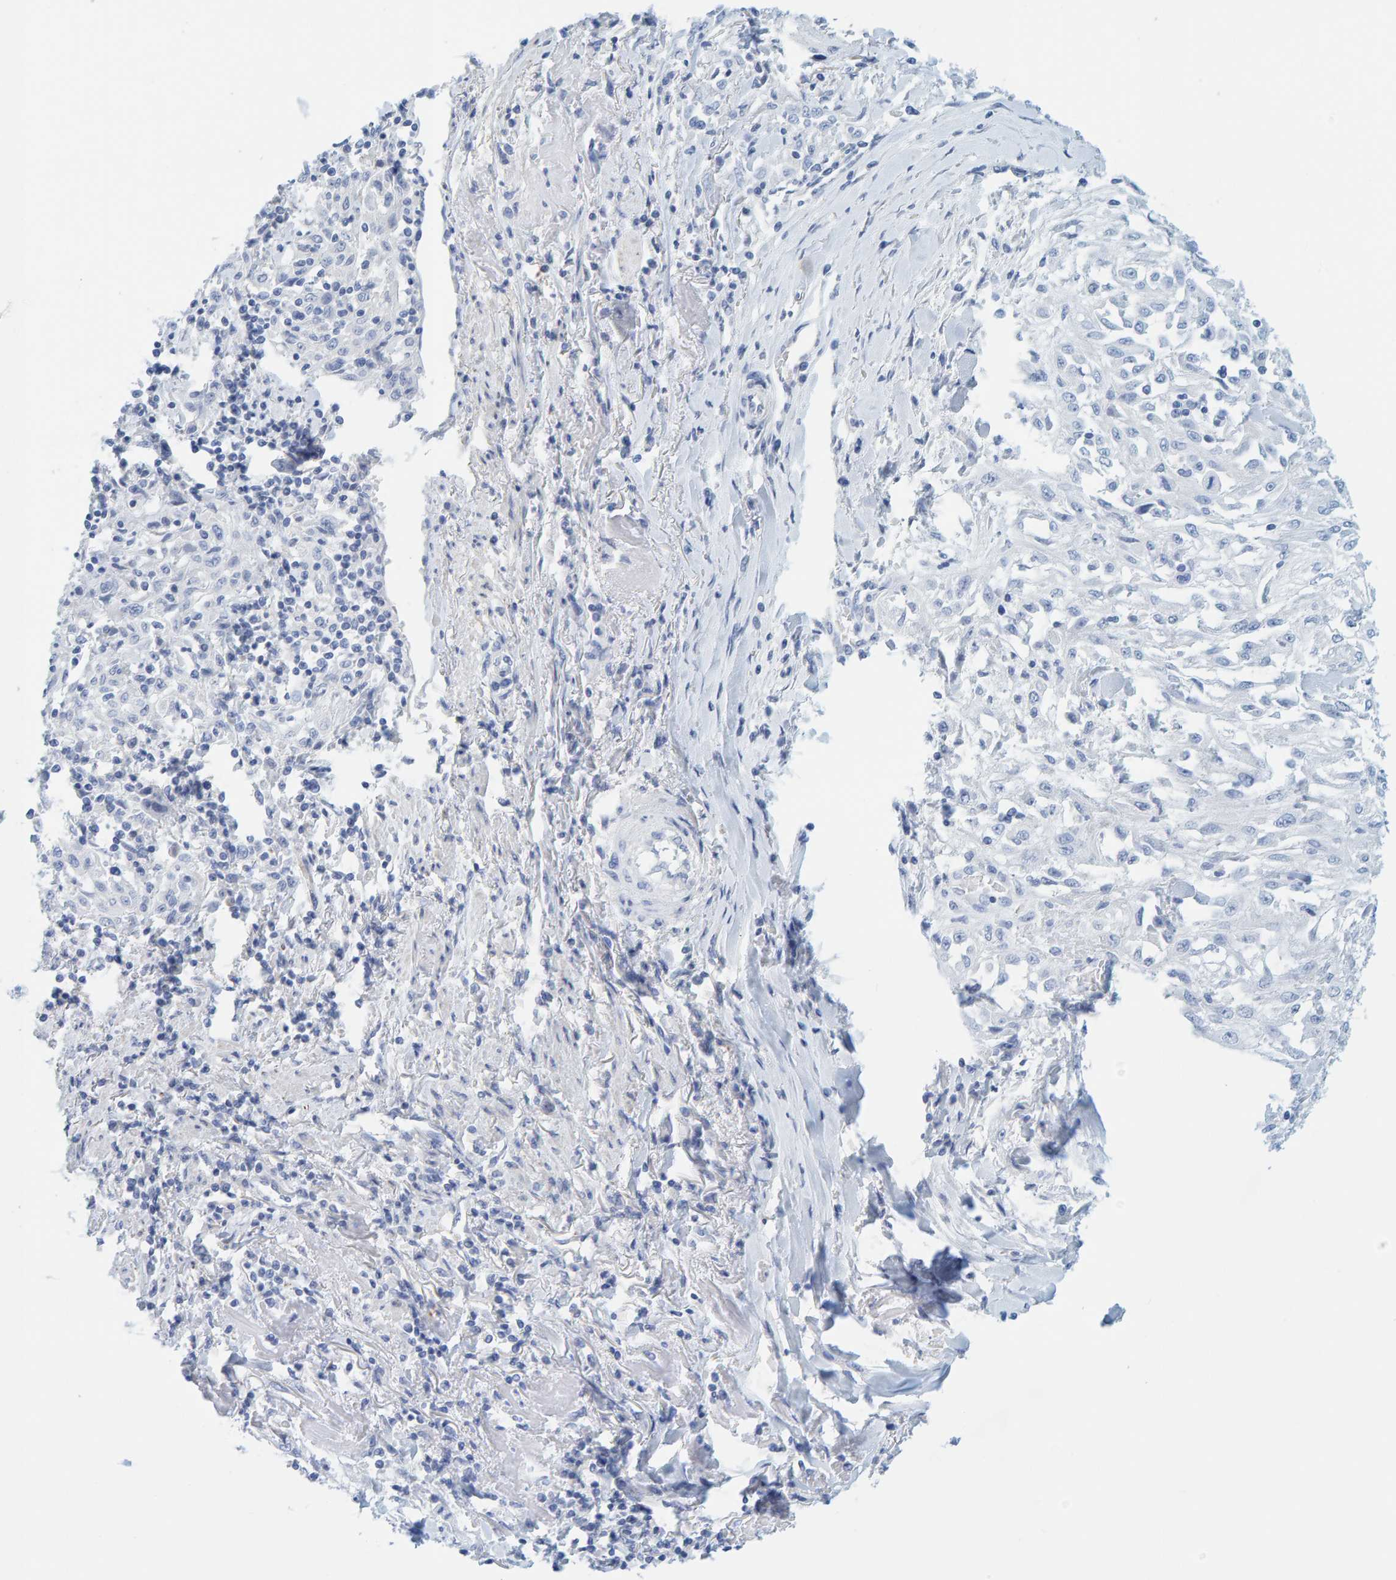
{"staining": {"intensity": "negative", "quantity": "none", "location": "none"}, "tissue": "skin cancer", "cell_type": "Tumor cells", "image_type": "cancer", "snomed": [{"axis": "morphology", "description": "Squamous cell carcinoma, NOS"}, {"axis": "morphology", "description": "Squamous cell carcinoma, metastatic, NOS"}, {"axis": "topography", "description": "Skin"}, {"axis": "topography", "description": "Lymph node"}], "caption": "Immunohistochemical staining of human skin cancer demonstrates no significant expression in tumor cells.", "gene": "KLHL11", "patient": {"sex": "male", "age": 75}}